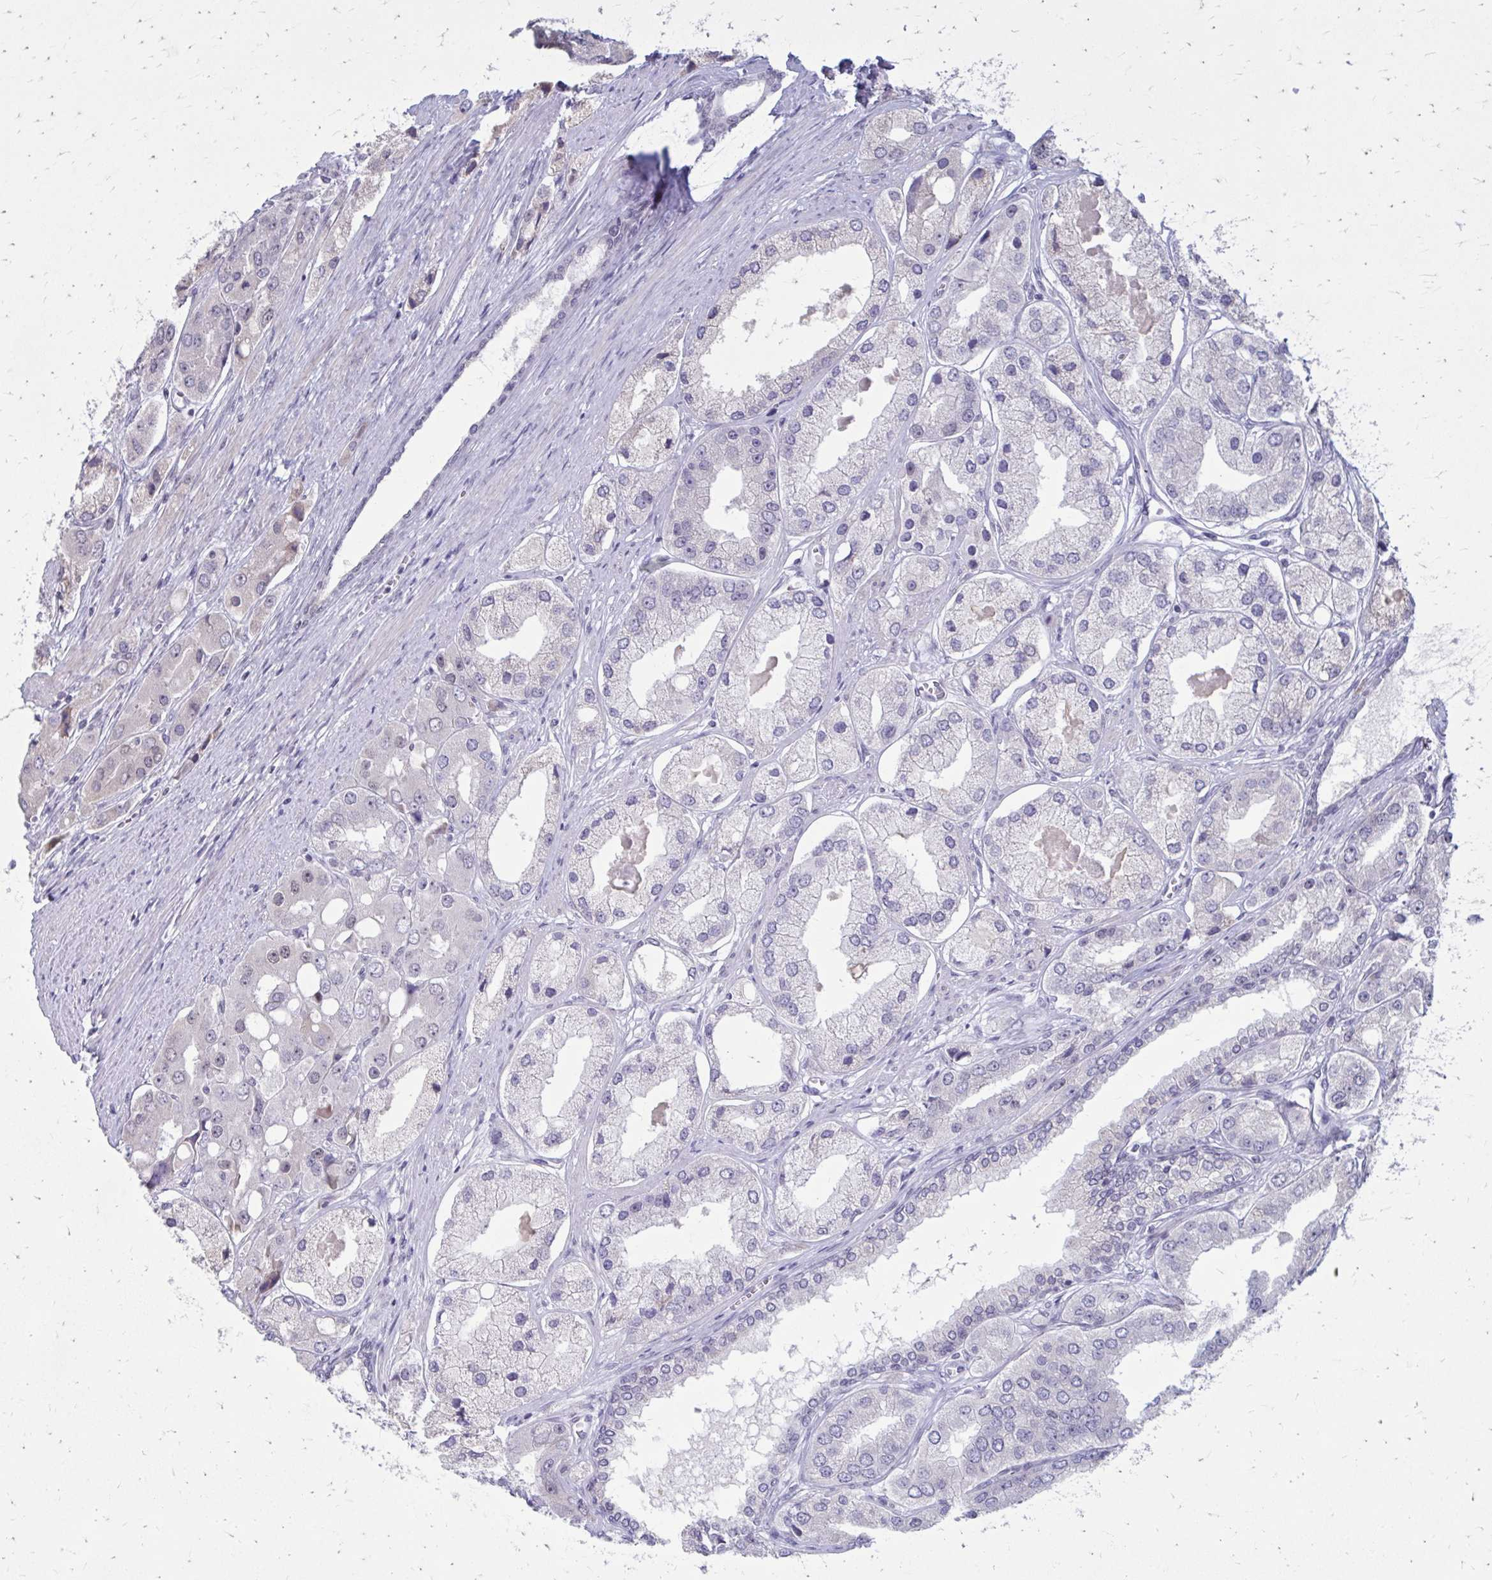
{"staining": {"intensity": "weak", "quantity": "<25%", "location": "nuclear"}, "tissue": "prostate cancer", "cell_type": "Tumor cells", "image_type": "cancer", "snomed": [{"axis": "morphology", "description": "Adenocarcinoma, Low grade"}, {"axis": "topography", "description": "Prostate"}], "caption": "Human low-grade adenocarcinoma (prostate) stained for a protein using immunohistochemistry (IHC) shows no positivity in tumor cells.", "gene": "PROSER1", "patient": {"sex": "male", "age": 69}}